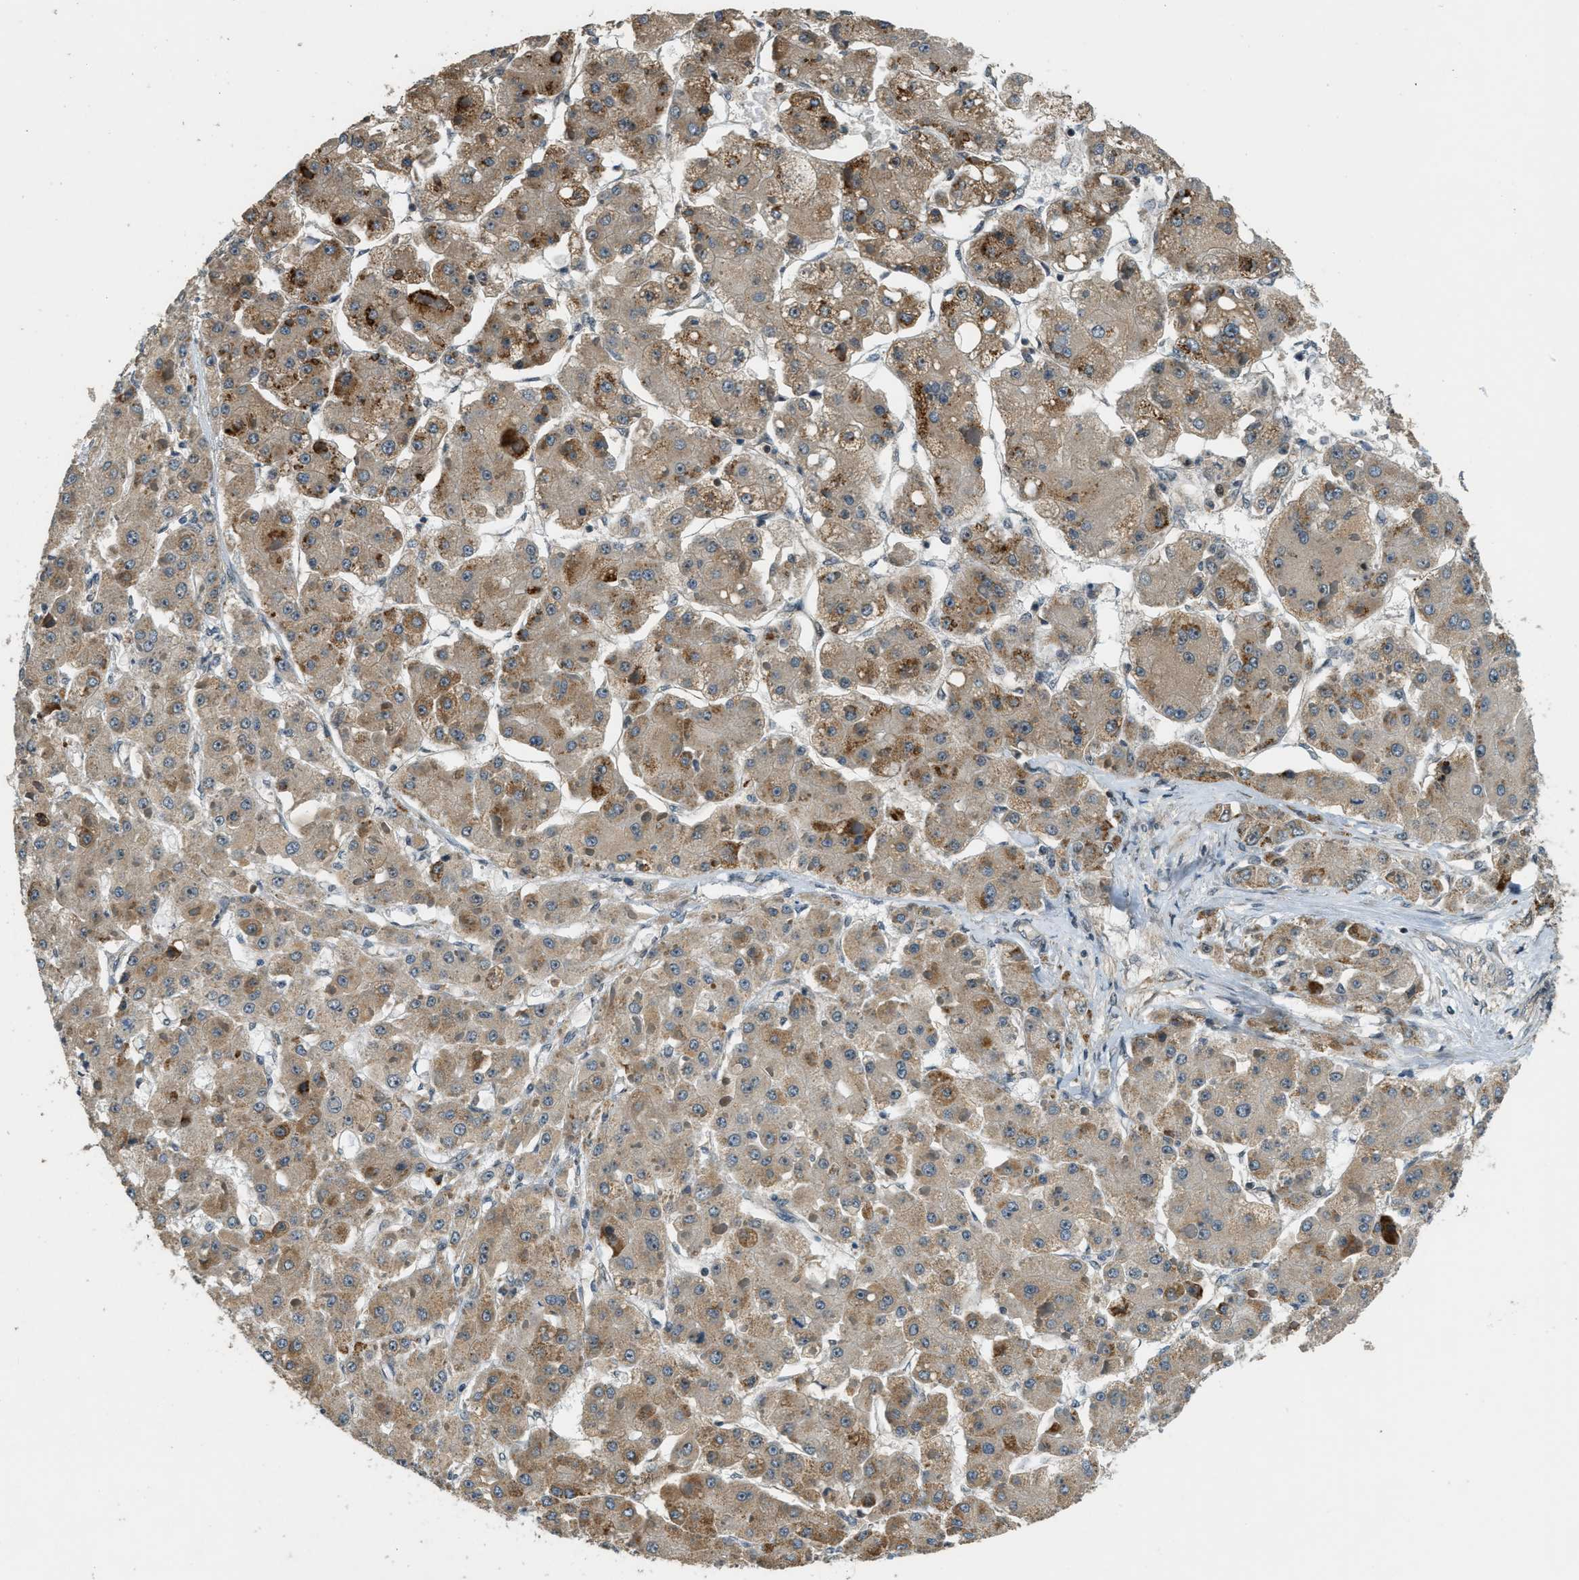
{"staining": {"intensity": "moderate", "quantity": ">75%", "location": "cytoplasmic/membranous"}, "tissue": "liver cancer", "cell_type": "Tumor cells", "image_type": "cancer", "snomed": [{"axis": "morphology", "description": "Carcinoma, Hepatocellular, NOS"}, {"axis": "topography", "description": "Liver"}], "caption": "Hepatocellular carcinoma (liver) tissue displays moderate cytoplasmic/membranous positivity in approximately >75% of tumor cells, visualized by immunohistochemistry.", "gene": "MED21", "patient": {"sex": "female", "age": 73}}